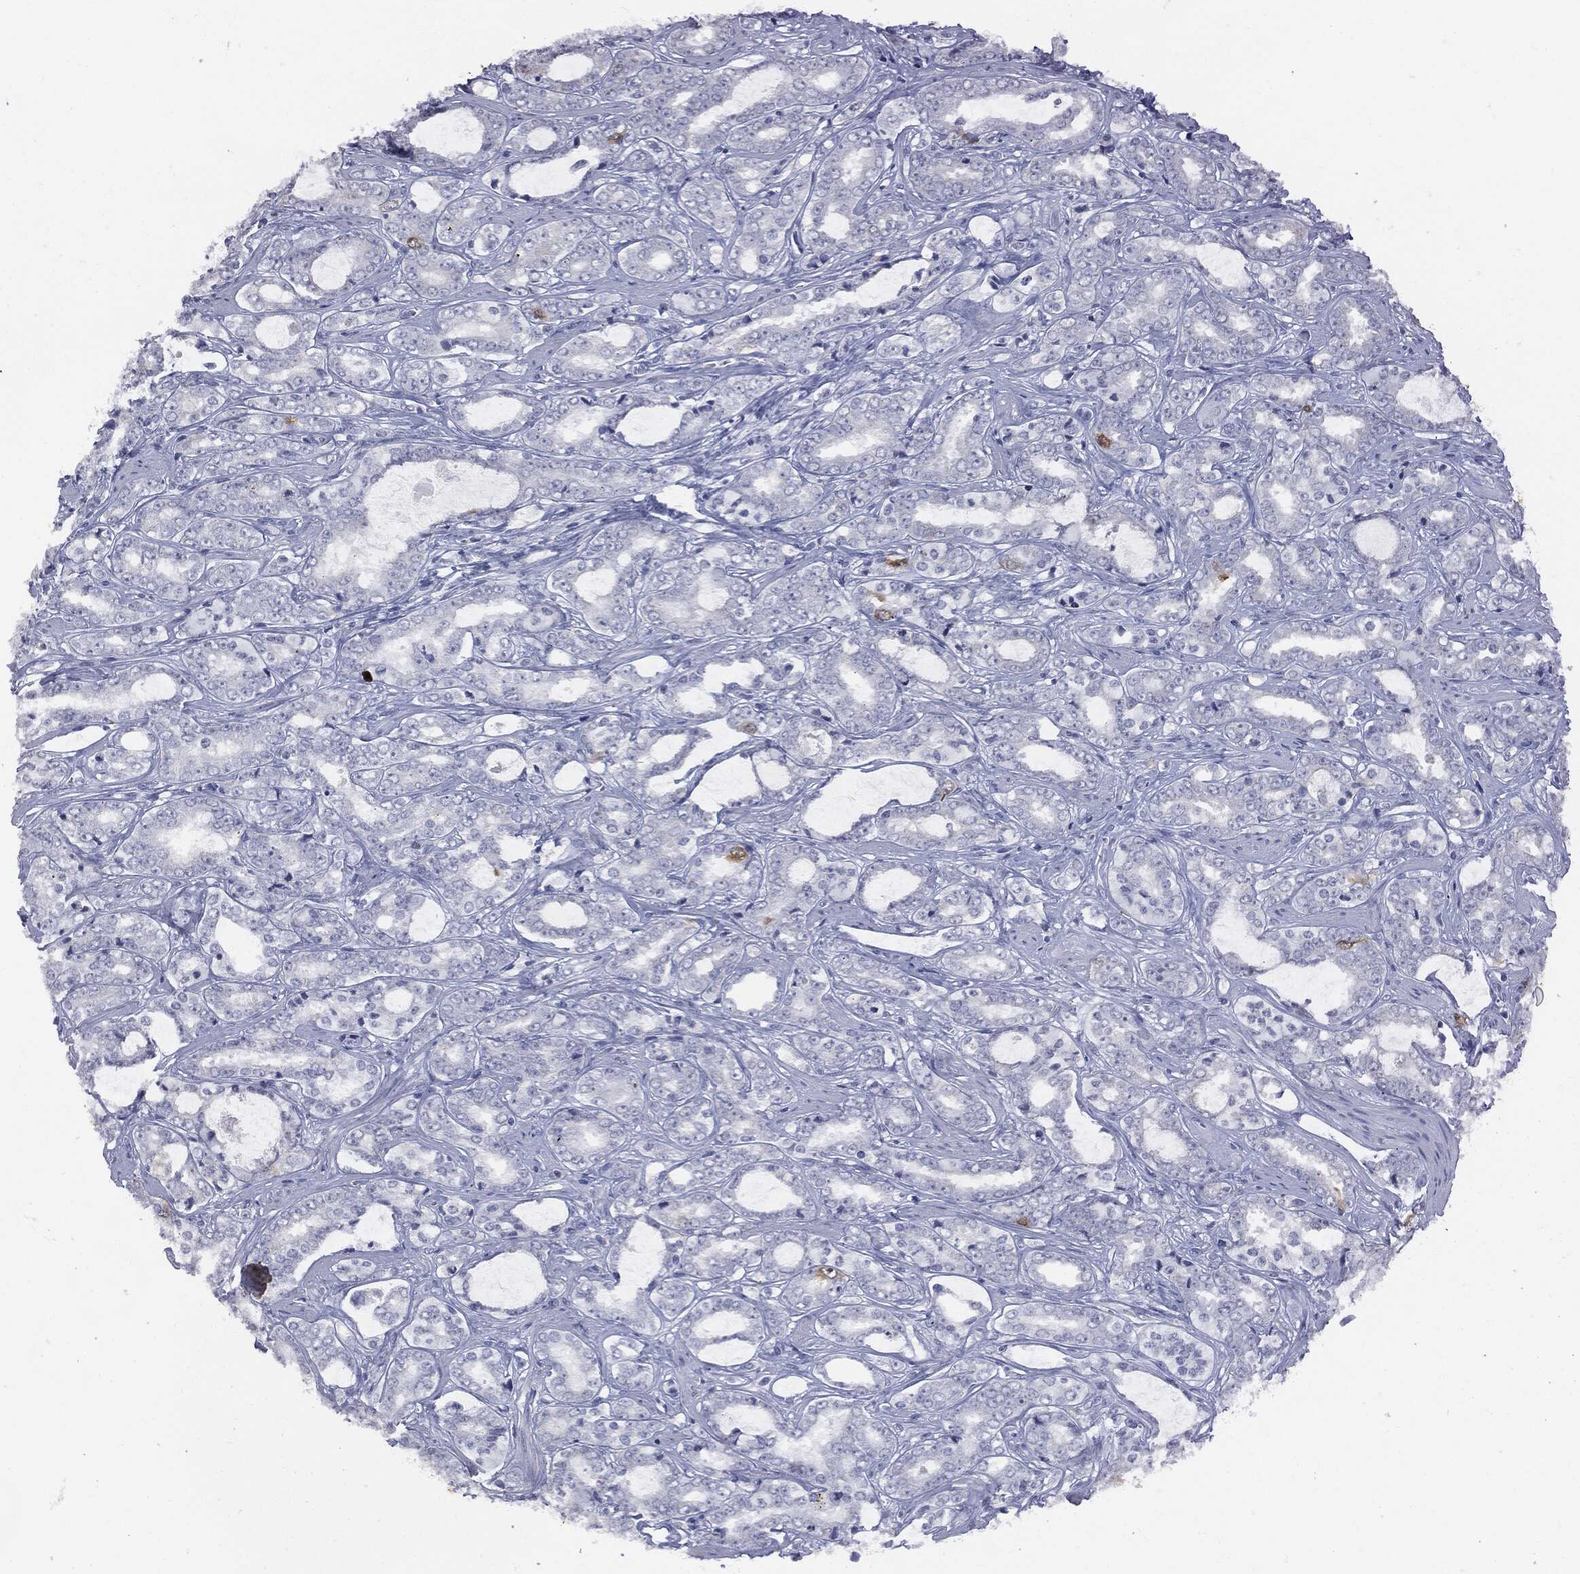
{"staining": {"intensity": "moderate", "quantity": "<25%", "location": "cytoplasmic/membranous"}, "tissue": "prostate cancer", "cell_type": "Tumor cells", "image_type": "cancer", "snomed": [{"axis": "morphology", "description": "Adenocarcinoma, Medium grade"}, {"axis": "topography", "description": "Prostate"}], "caption": "Human prostate cancer (medium-grade adenocarcinoma) stained with a brown dye shows moderate cytoplasmic/membranous positive staining in about <25% of tumor cells.", "gene": "UBE2C", "patient": {"sex": "male", "age": 71}}